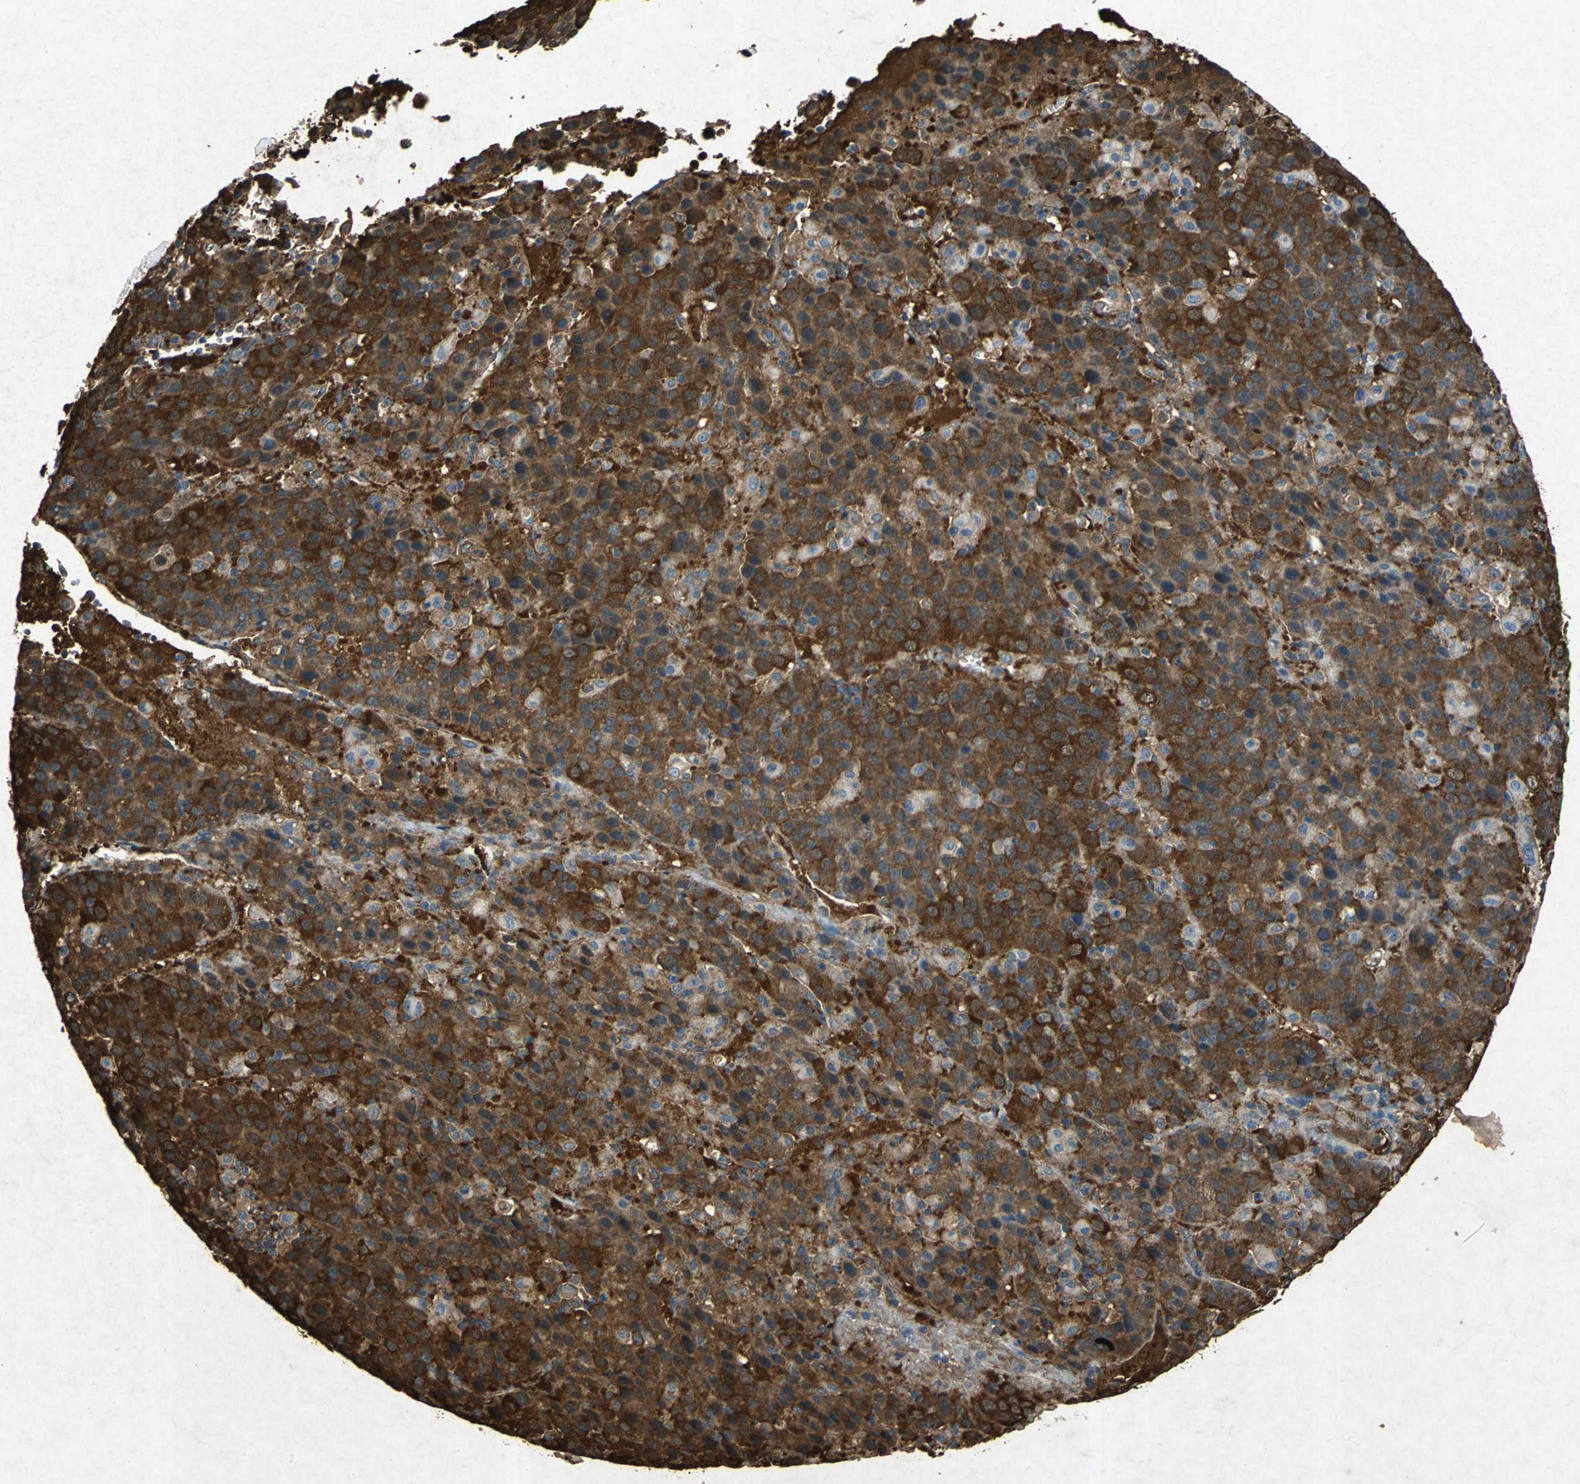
{"staining": {"intensity": "strong", "quantity": ">75%", "location": "cytoplasmic/membranous"}, "tissue": "liver cancer", "cell_type": "Tumor cells", "image_type": "cancer", "snomed": [{"axis": "morphology", "description": "Carcinoma, Hepatocellular, NOS"}, {"axis": "topography", "description": "Liver"}], "caption": "Liver cancer (hepatocellular carcinoma) tissue reveals strong cytoplasmic/membranous positivity in about >75% of tumor cells", "gene": "HSP90AB1", "patient": {"sex": "female", "age": 53}}